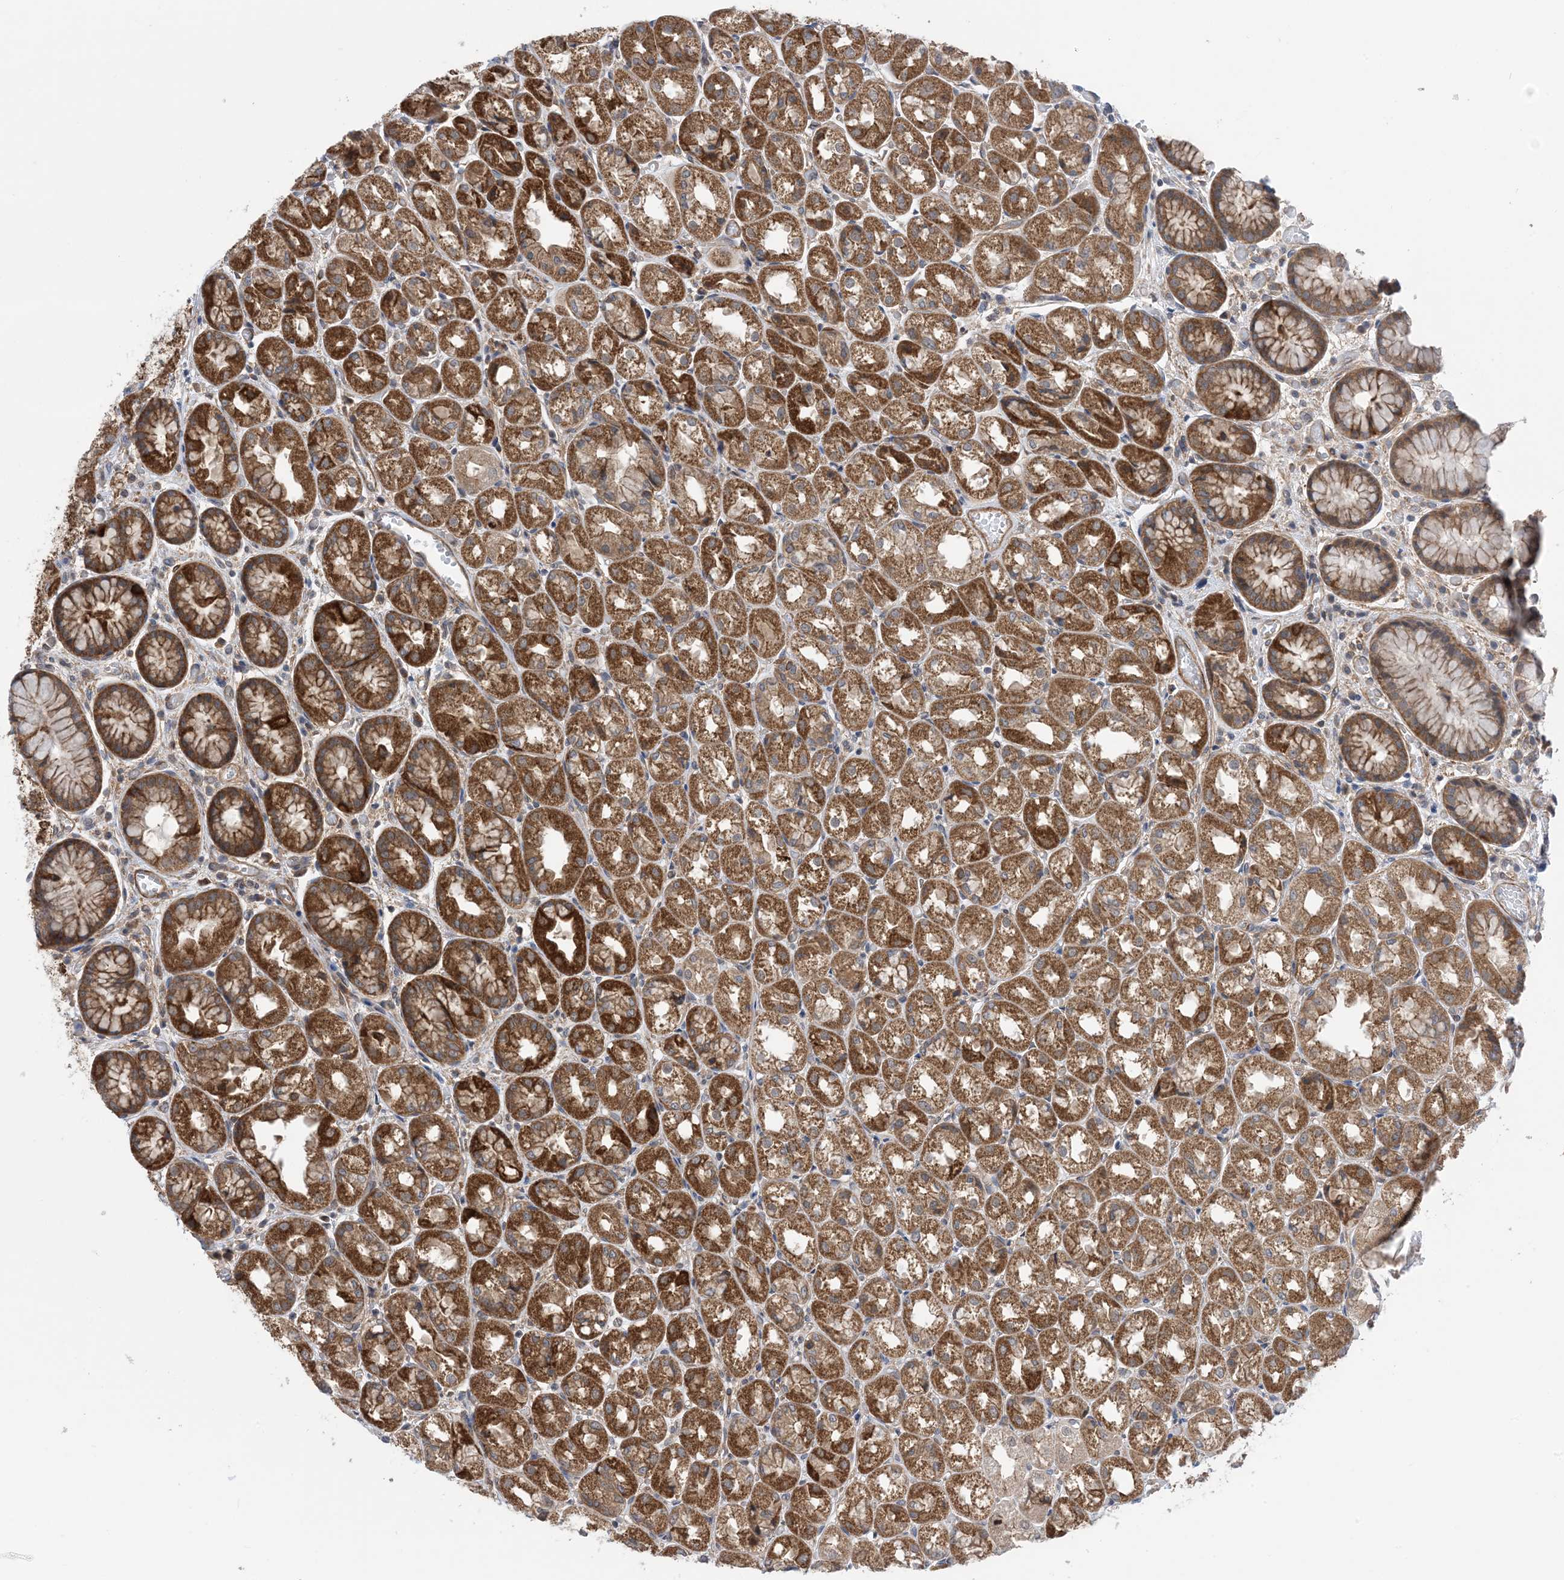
{"staining": {"intensity": "strong", "quantity": ">75%", "location": "cytoplasmic/membranous"}, "tissue": "stomach", "cell_type": "Glandular cells", "image_type": "normal", "snomed": [{"axis": "morphology", "description": "Normal tissue, NOS"}, {"axis": "topography", "description": "Stomach, upper"}], "caption": "Strong cytoplasmic/membranous protein staining is seen in approximately >75% of glandular cells in stomach. Immunohistochemistry stains the protein of interest in brown and the nuclei are stained blue.", "gene": "EHBP1", "patient": {"sex": "male", "age": 72}}